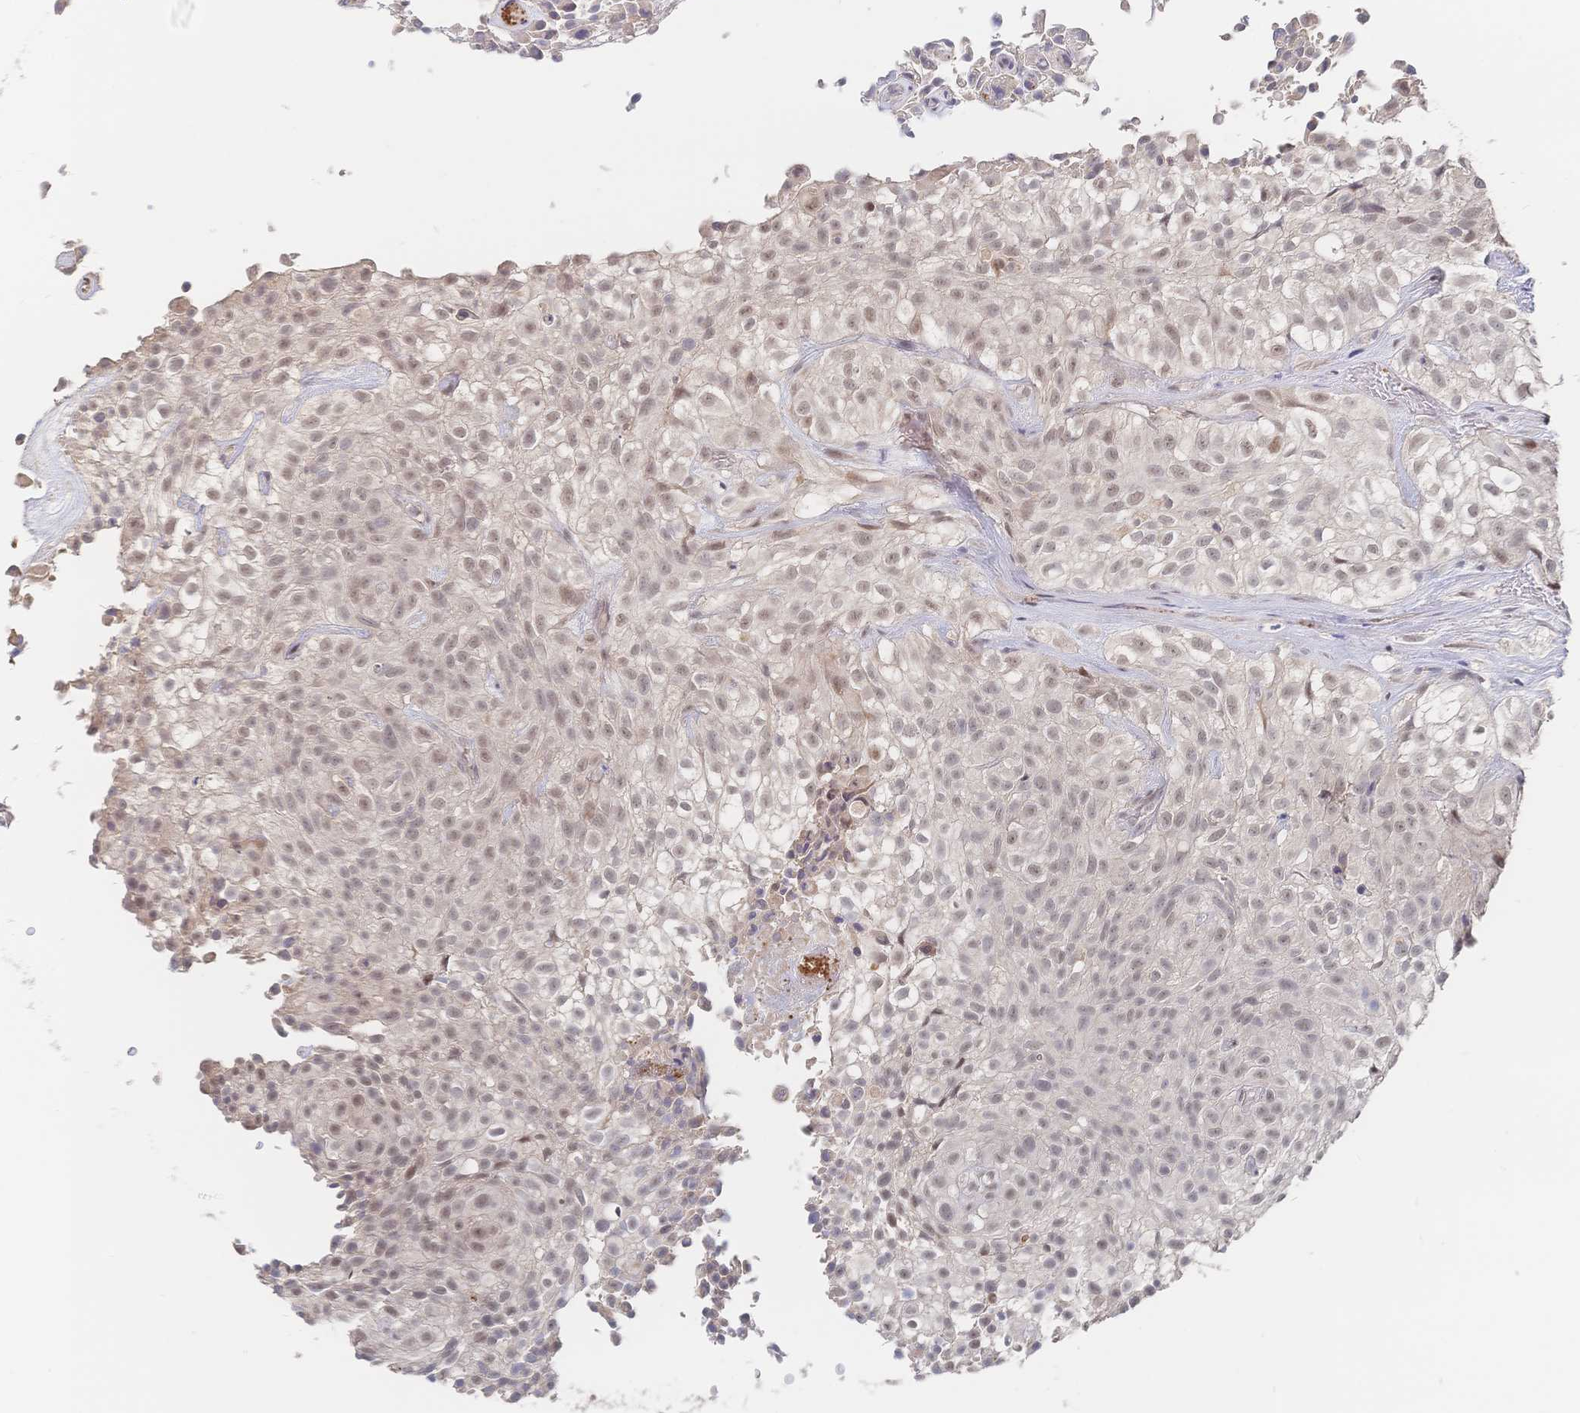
{"staining": {"intensity": "weak", "quantity": ">75%", "location": "nuclear"}, "tissue": "urothelial cancer", "cell_type": "Tumor cells", "image_type": "cancer", "snomed": [{"axis": "morphology", "description": "Urothelial carcinoma, High grade"}, {"axis": "topography", "description": "Urinary bladder"}], "caption": "Urothelial cancer stained for a protein (brown) displays weak nuclear positive positivity in about >75% of tumor cells.", "gene": "LRP5", "patient": {"sex": "male", "age": 56}}